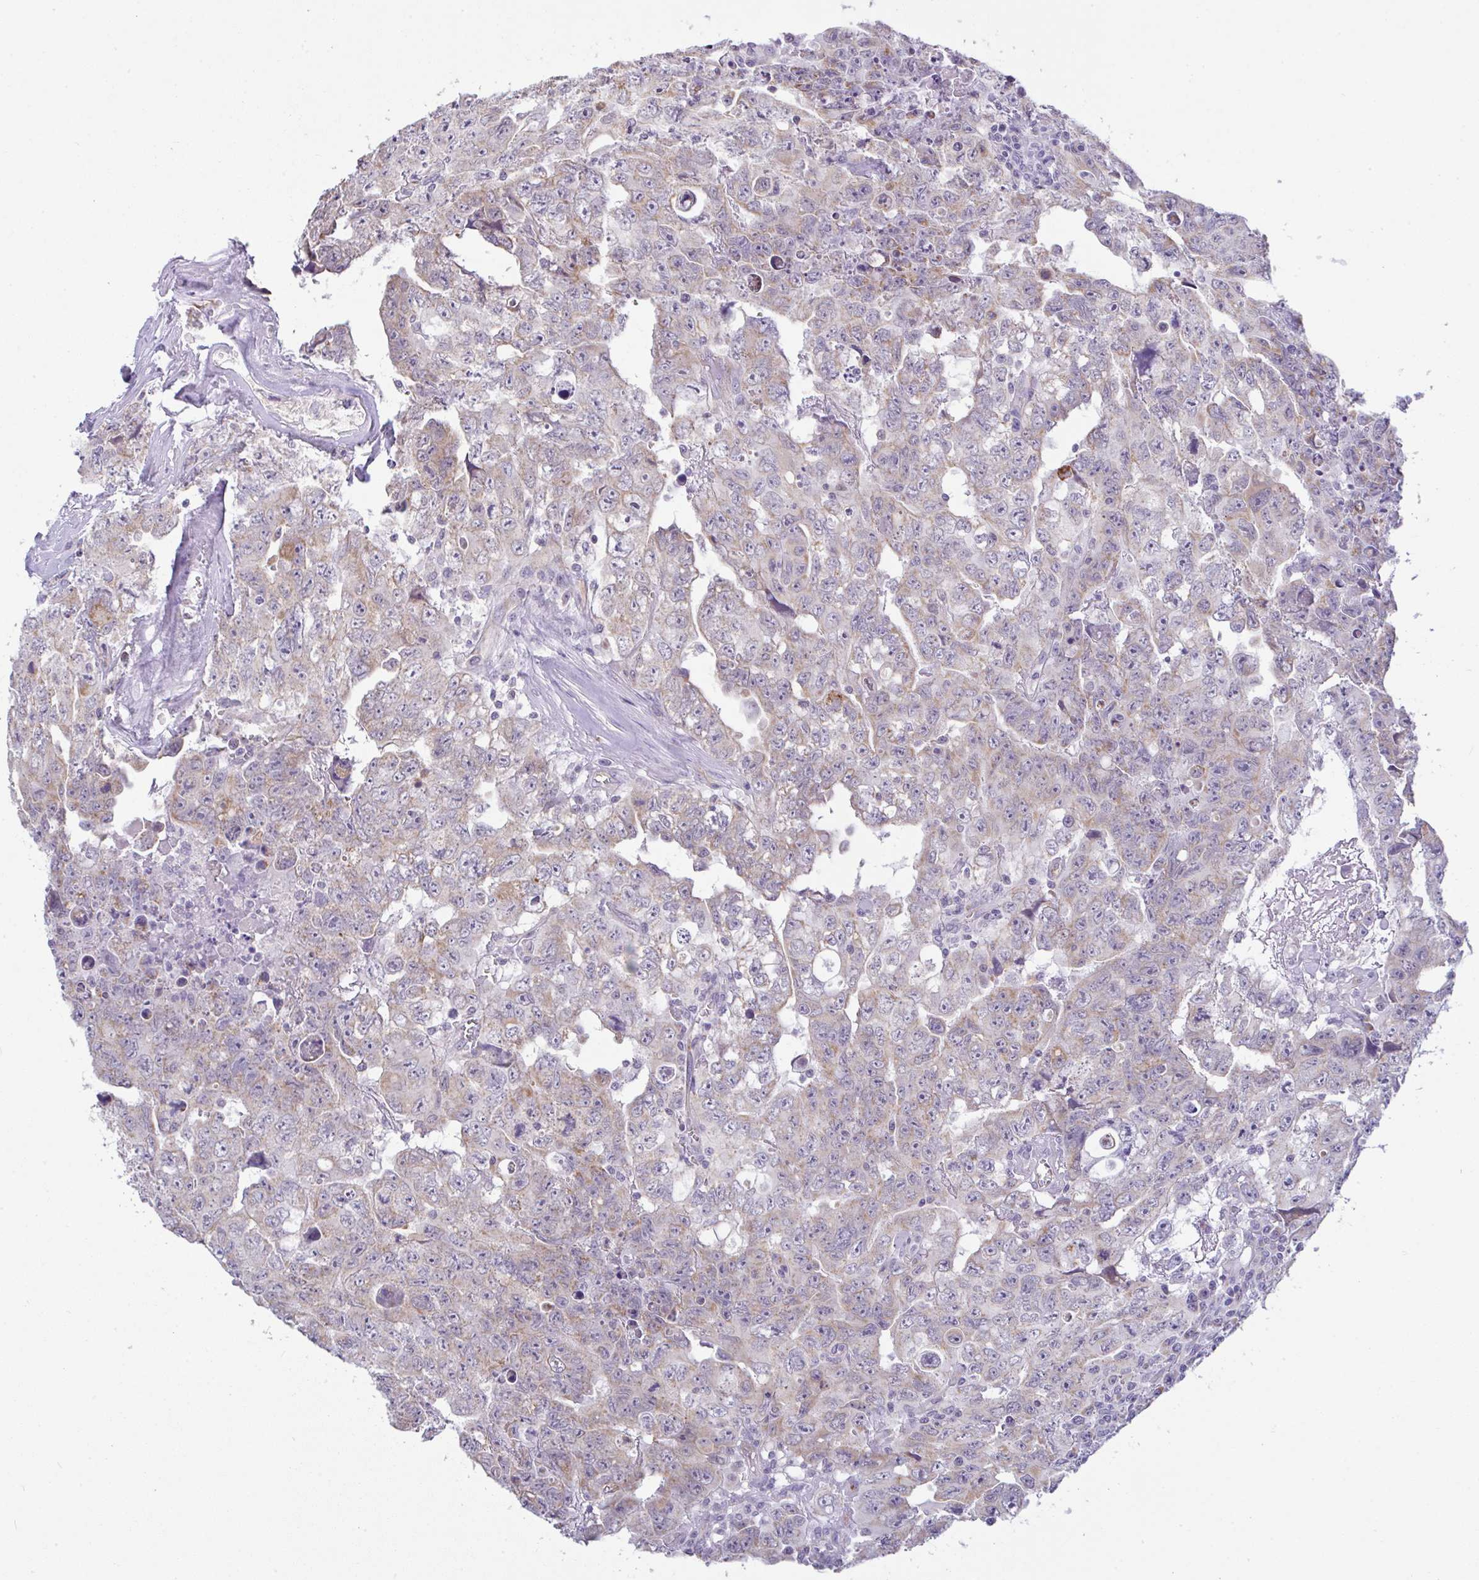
{"staining": {"intensity": "weak", "quantity": "25%-75%", "location": "cytoplasmic/membranous"}, "tissue": "testis cancer", "cell_type": "Tumor cells", "image_type": "cancer", "snomed": [{"axis": "morphology", "description": "Carcinoma, Embryonal, NOS"}, {"axis": "topography", "description": "Testis"}], "caption": "Embryonal carcinoma (testis) tissue exhibits weak cytoplasmic/membranous staining in approximately 25%-75% of tumor cells", "gene": "PLCD4", "patient": {"sex": "male", "age": 24}}